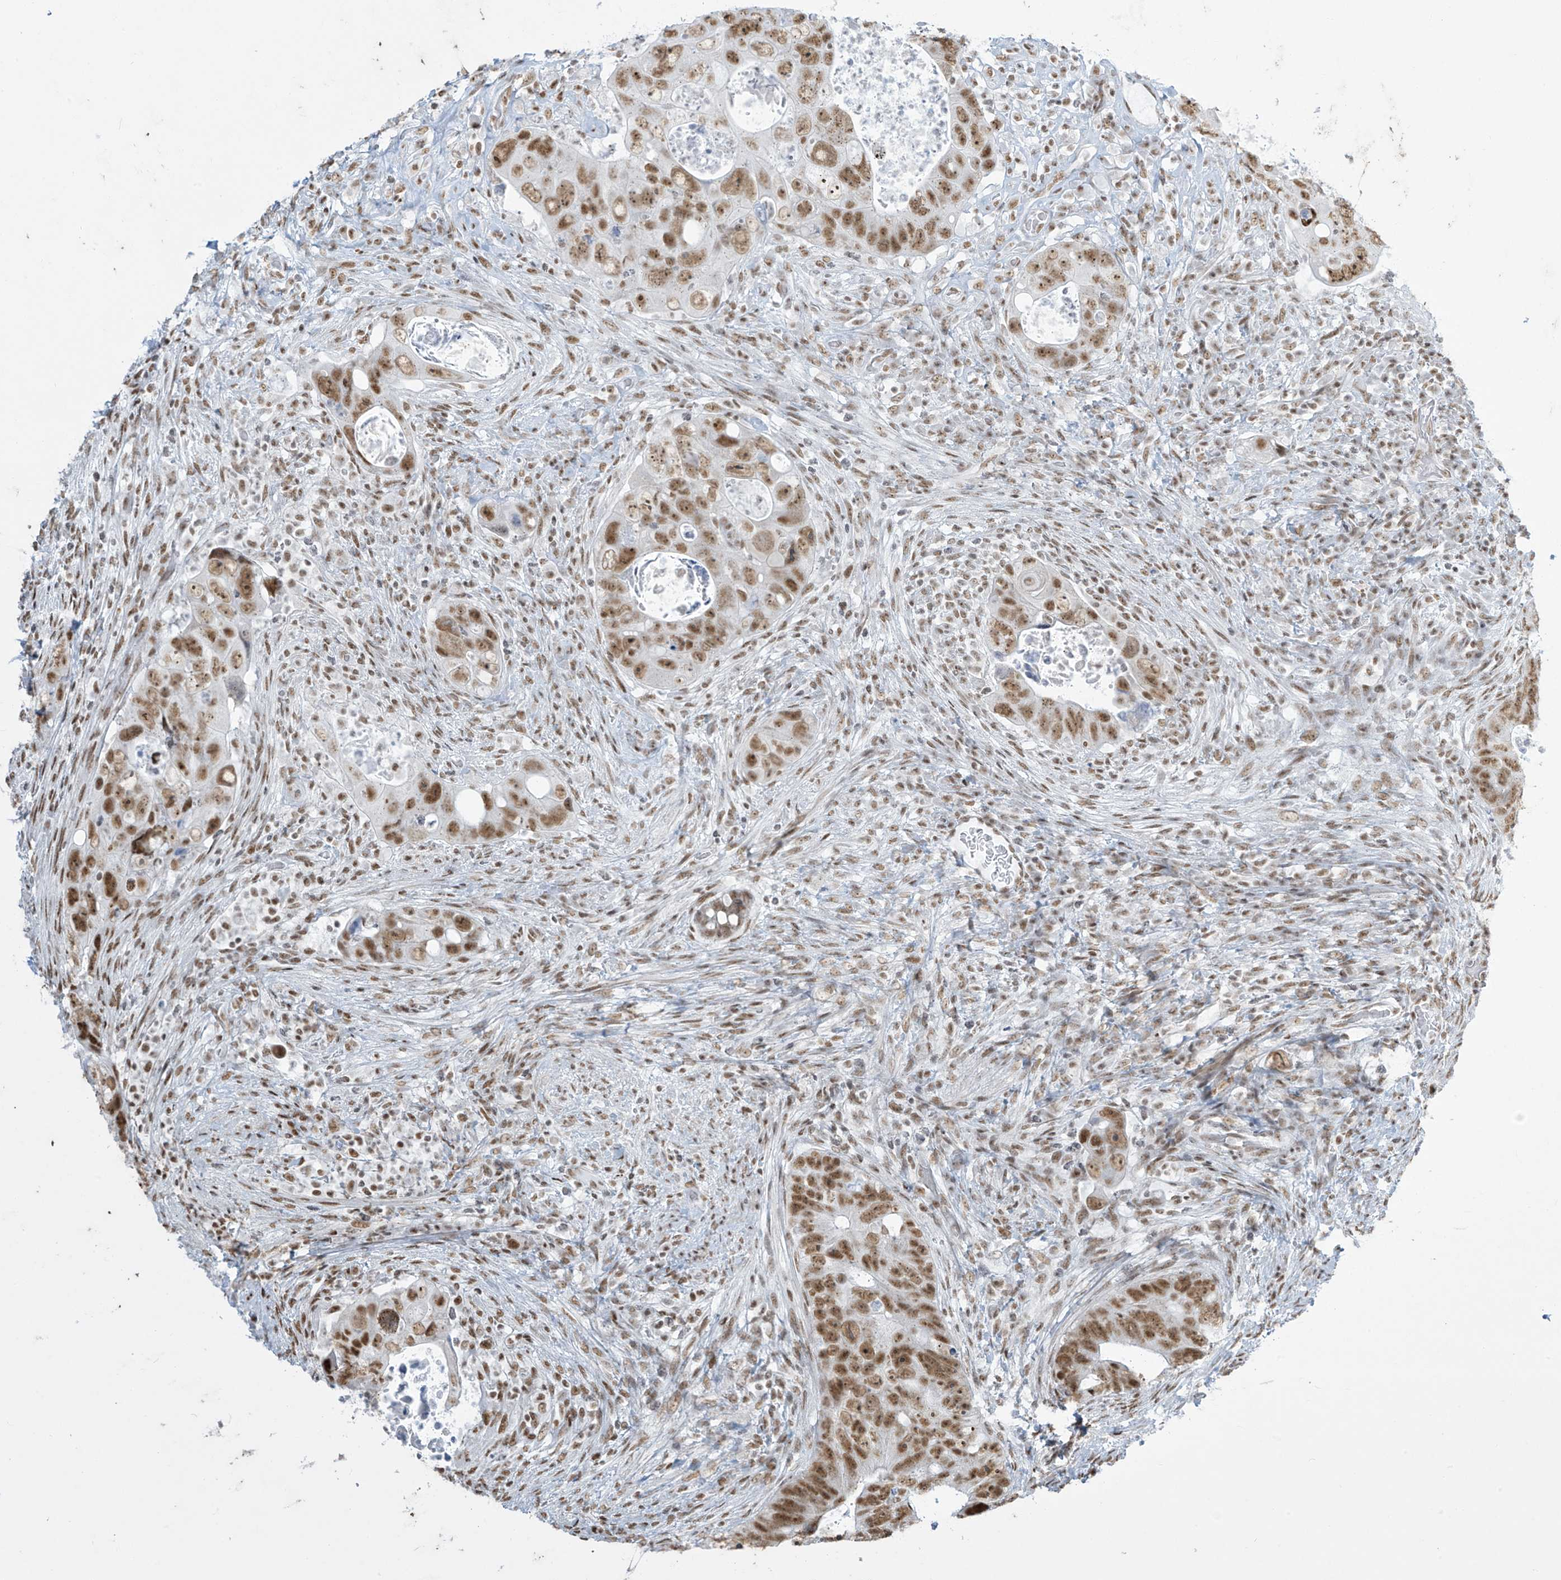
{"staining": {"intensity": "moderate", "quantity": ">75%", "location": "nuclear"}, "tissue": "colorectal cancer", "cell_type": "Tumor cells", "image_type": "cancer", "snomed": [{"axis": "morphology", "description": "Adenocarcinoma, NOS"}, {"axis": "topography", "description": "Rectum"}], "caption": "Colorectal cancer was stained to show a protein in brown. There is medium levels of moderate nuclear expression in approximately >75% of tumor cells.", "gene": "MS4A6A", "patient": {"sex": "male", "age": 59}}